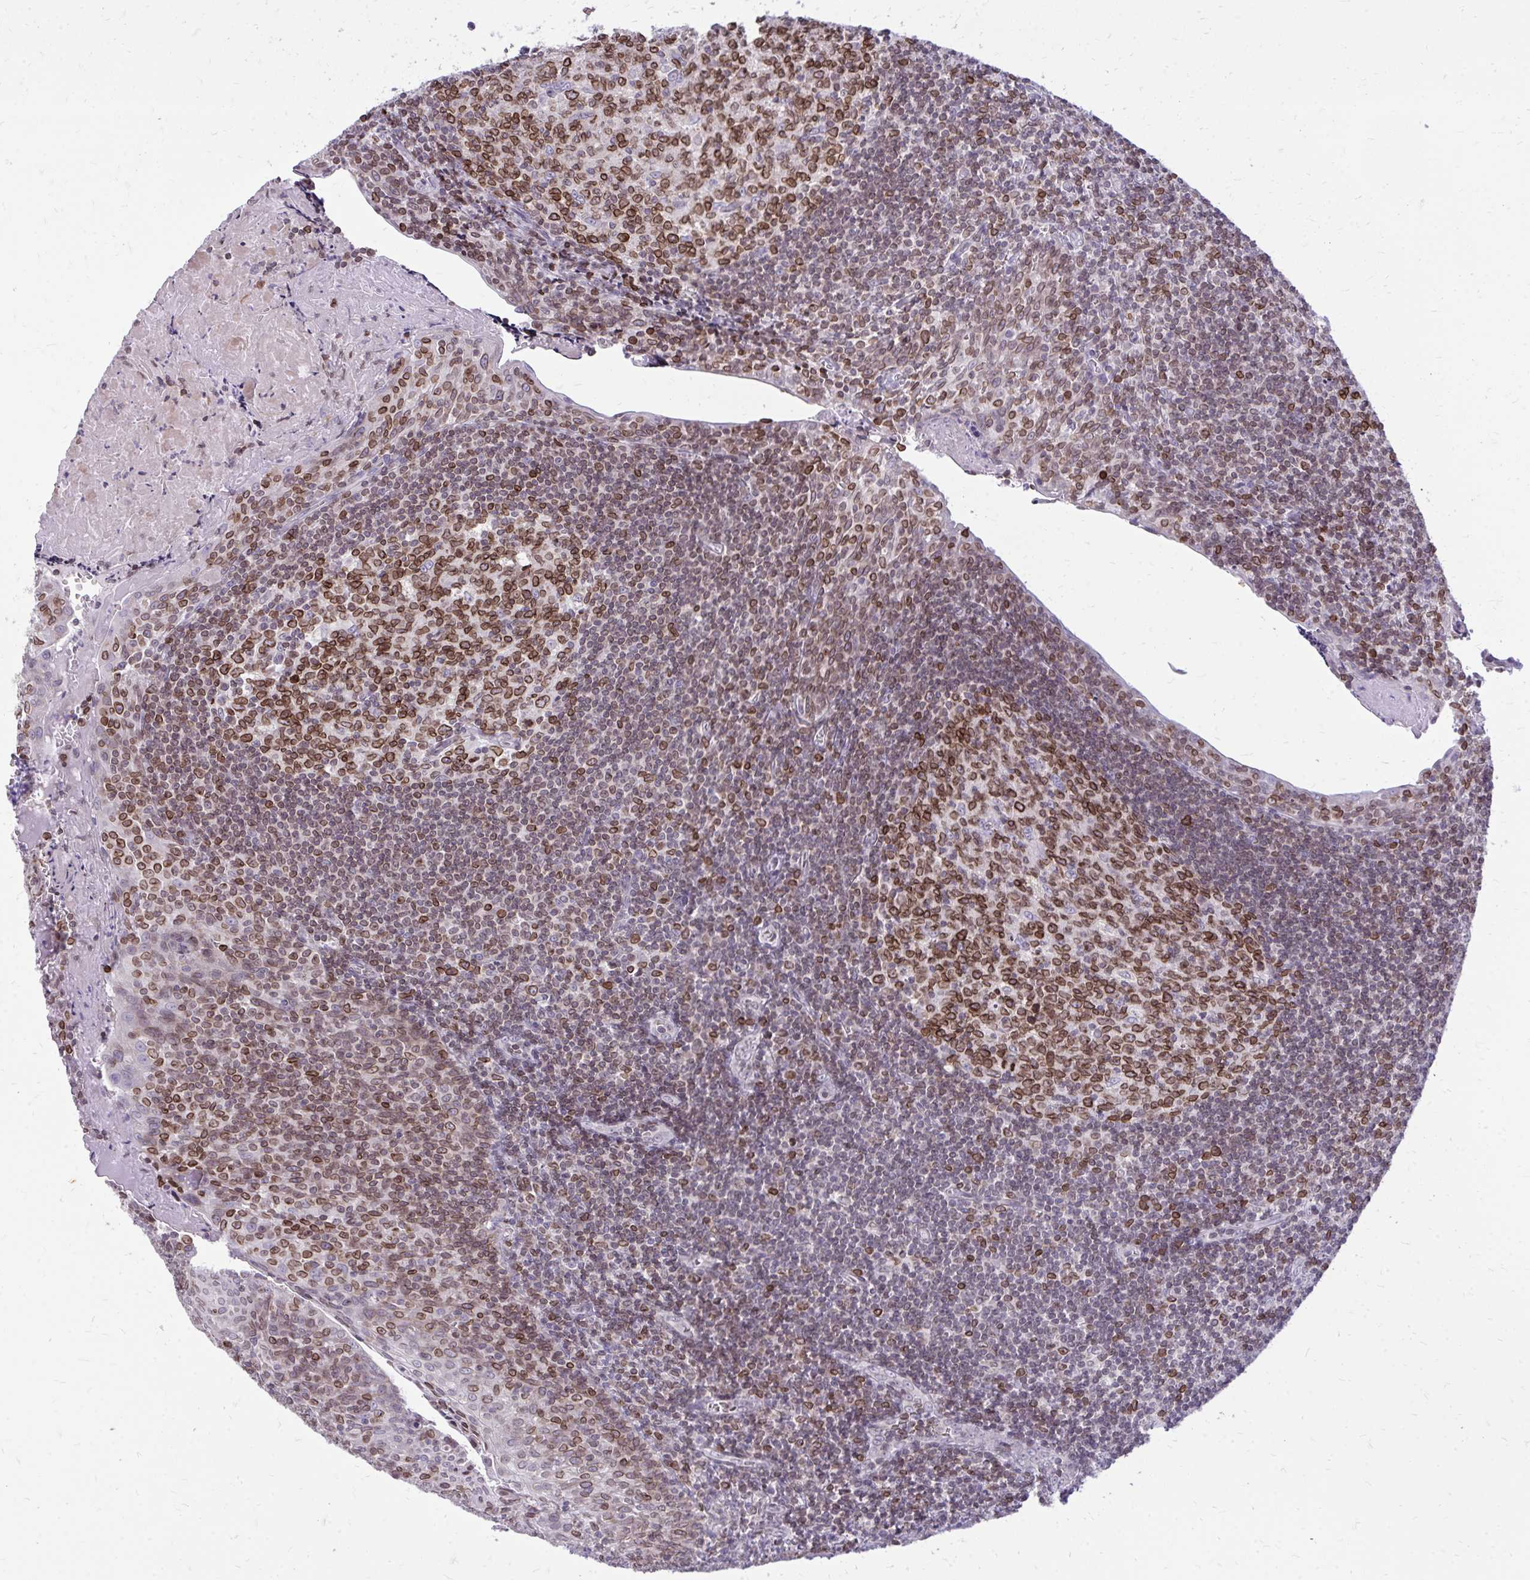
{"staining": {"intensity": "strong", "quantity": ">75%", "location": "cytoplasmic/membranous,nuclear"}, "tissue": "tonsil", "cell_type": "Germinal center cells", "image_type": "normal", "snomed": [{"axis": "morphology", "description": "Normal tissue, NOS"}, {"axis": "morphology", "description": "Inflammation, NOS"}, {"axis": "topography", "description": "Tonsil"}], "caption": "DAB immunohistochemical staining of unremarkable human tonsil demonstrates strong cytoplasmic/membranous,nuclear protein staining in about >75% of germinal center cells.", "gene": "RPS6KA2", "patient": {"sex": "female", "age": 31}}